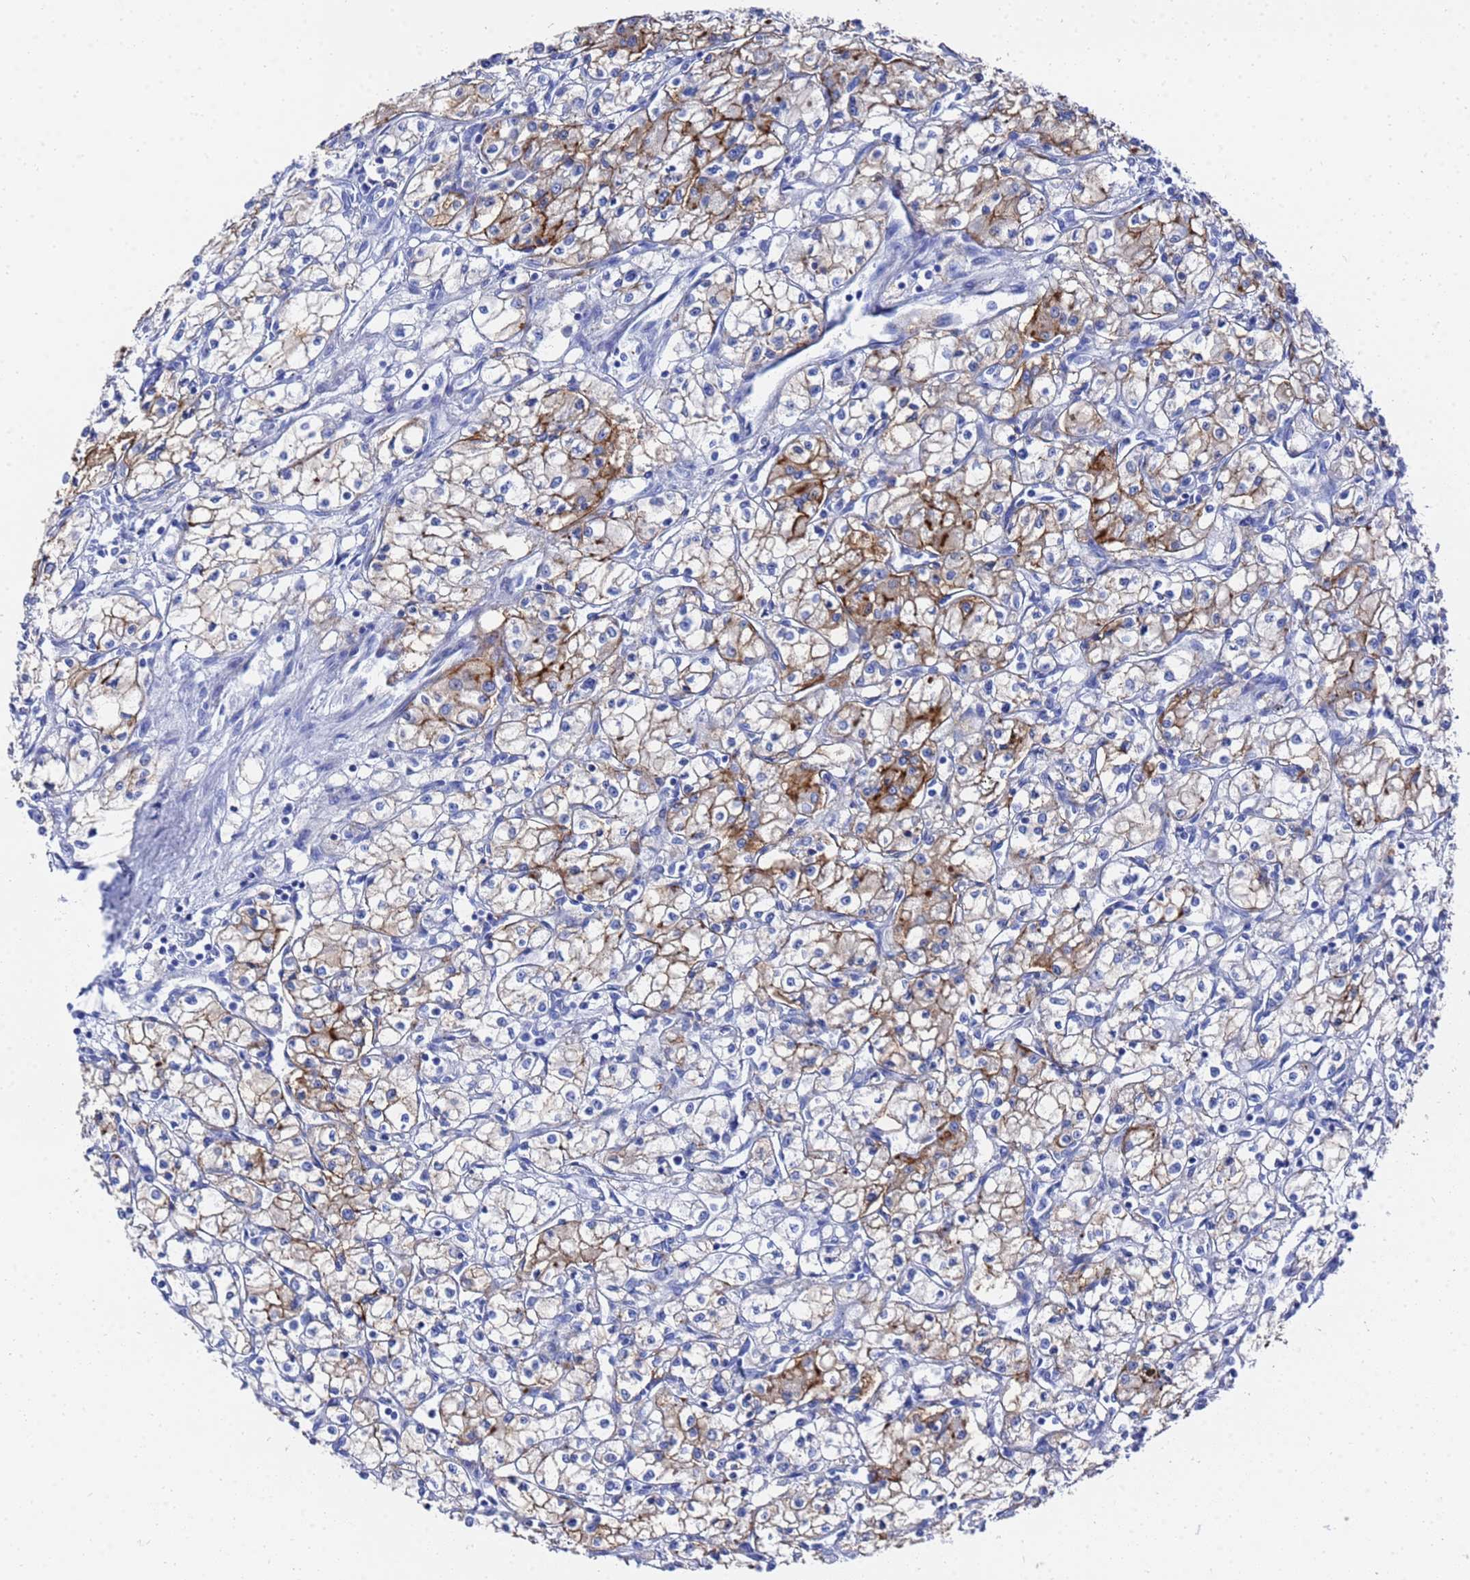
{"staining": {"intensity": "moderate", "quantity": "25%-75%", "location": "cytoplasmic/membranous"}, "tissue": "renal cancer", "cell_type": "Tumor cells", "image_type": "cancer", "snomed": [{"axis": "morphology", "description": "Adenocarcinoma, NOS"}, {"axis": "topography", "description": "Kidney"}], "caption": "Immunohistochemistry image of adenocarcinoma (renal) stained for a protein (brown), which exhibits medium levels of moderate cytoplasmic/membranous staining in approximately 25%-75% of tumor cells.", "gene": "GGT1", "patient": {"sex": "male", "age": 59}}